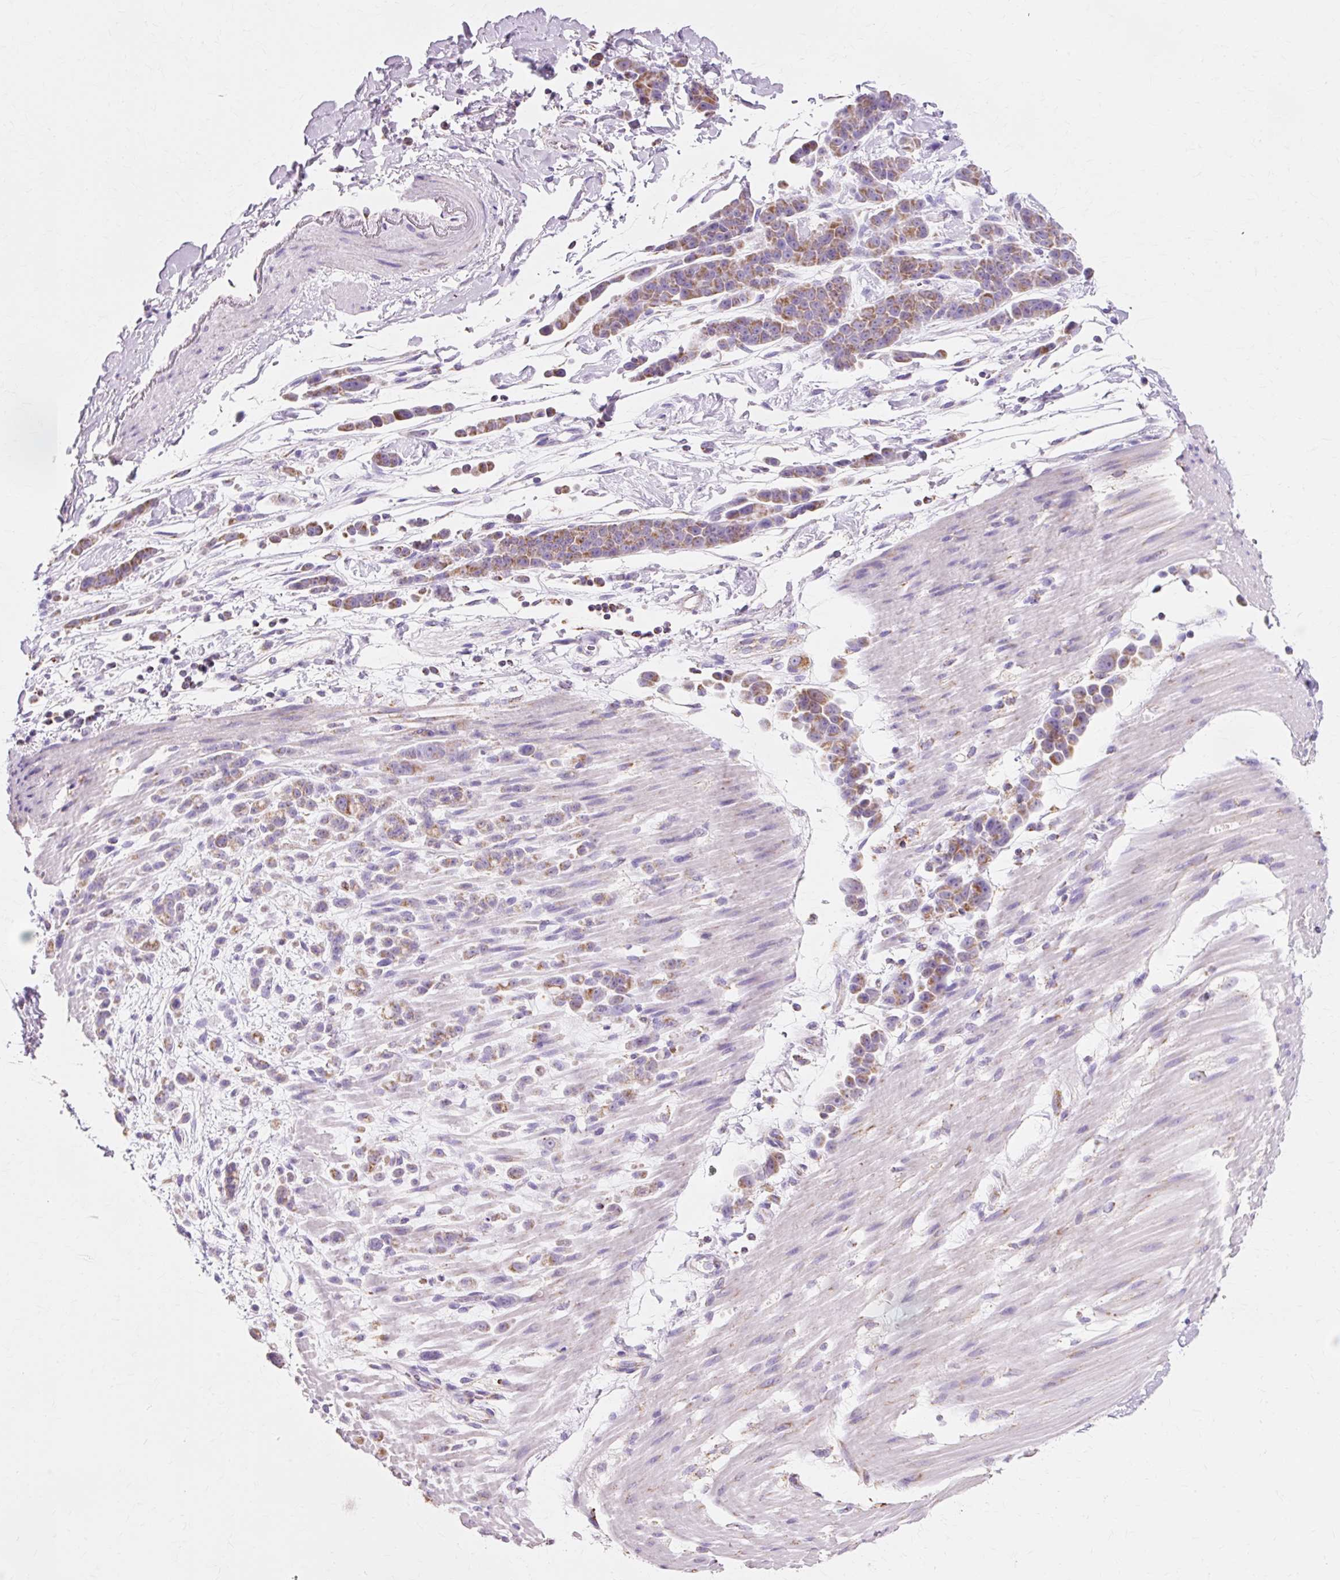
{"staining": {"intensity": "moderate", "quantity": ">75%", "location": "cytoplasmic/membranous"}, "tissue": "pancreatic cancer", "cell_type": "Tumor cells", "image_type": "cancer", "snomed": [{"axis": "morphology", "description": "Normal tissue, NOS"}, {"axis": "morphology", "description": "Adenocarcinoma, NOS"}, {"axis": "topography", "description": "Pancreas"}], "caption": "There is medium levels of moderate cytoplasmic/membranous staining in tumor cells of pancreatic cancer (adenocarcinoma), as demonstrated by immunohistochemical staining (brown color).", "gene": "ATP5PO", "patient": {"sex": "female", "age": 64}}